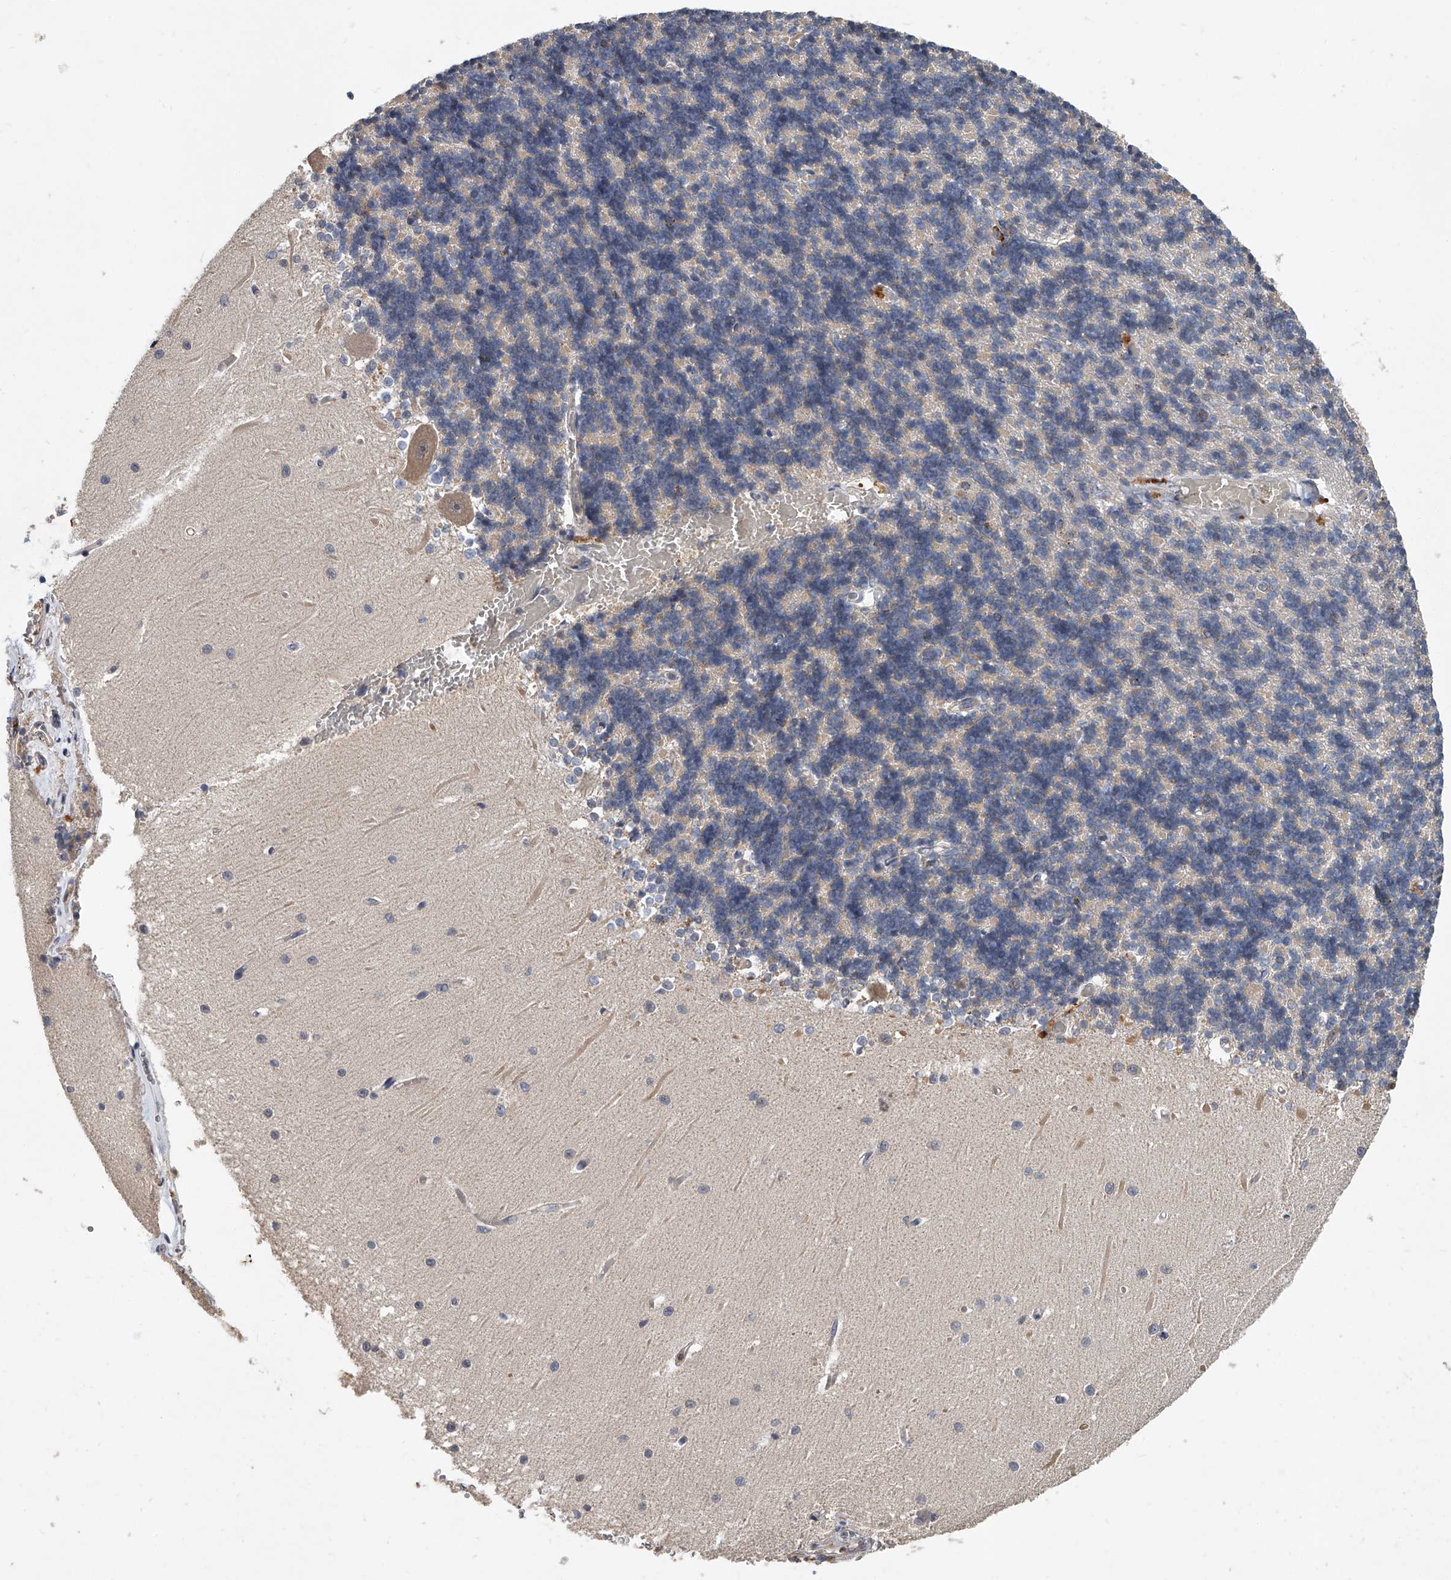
{"staining": {"intensity": "weak", "quantity": "<25%", "location": "cytoplasmic/membranous"}, "tissue": "cerebellum", "cell_type": "Cells in granular layer", "image_type": "normal", "snomed": [{"axis": "morphology", "description": "Normal tissue, NOS"}, {"axis": "topography", "description": "Cerebellum"}], "caption": "This histopathology image is of benign cerebellum stained with immunohistochemistry (IHC) to label a protein in brown with the nuclei are counter-stained blue. There is no expression in cells in granular layer.", "gene": "JAG2", "patient": {"sex": "male", "age": 37}}